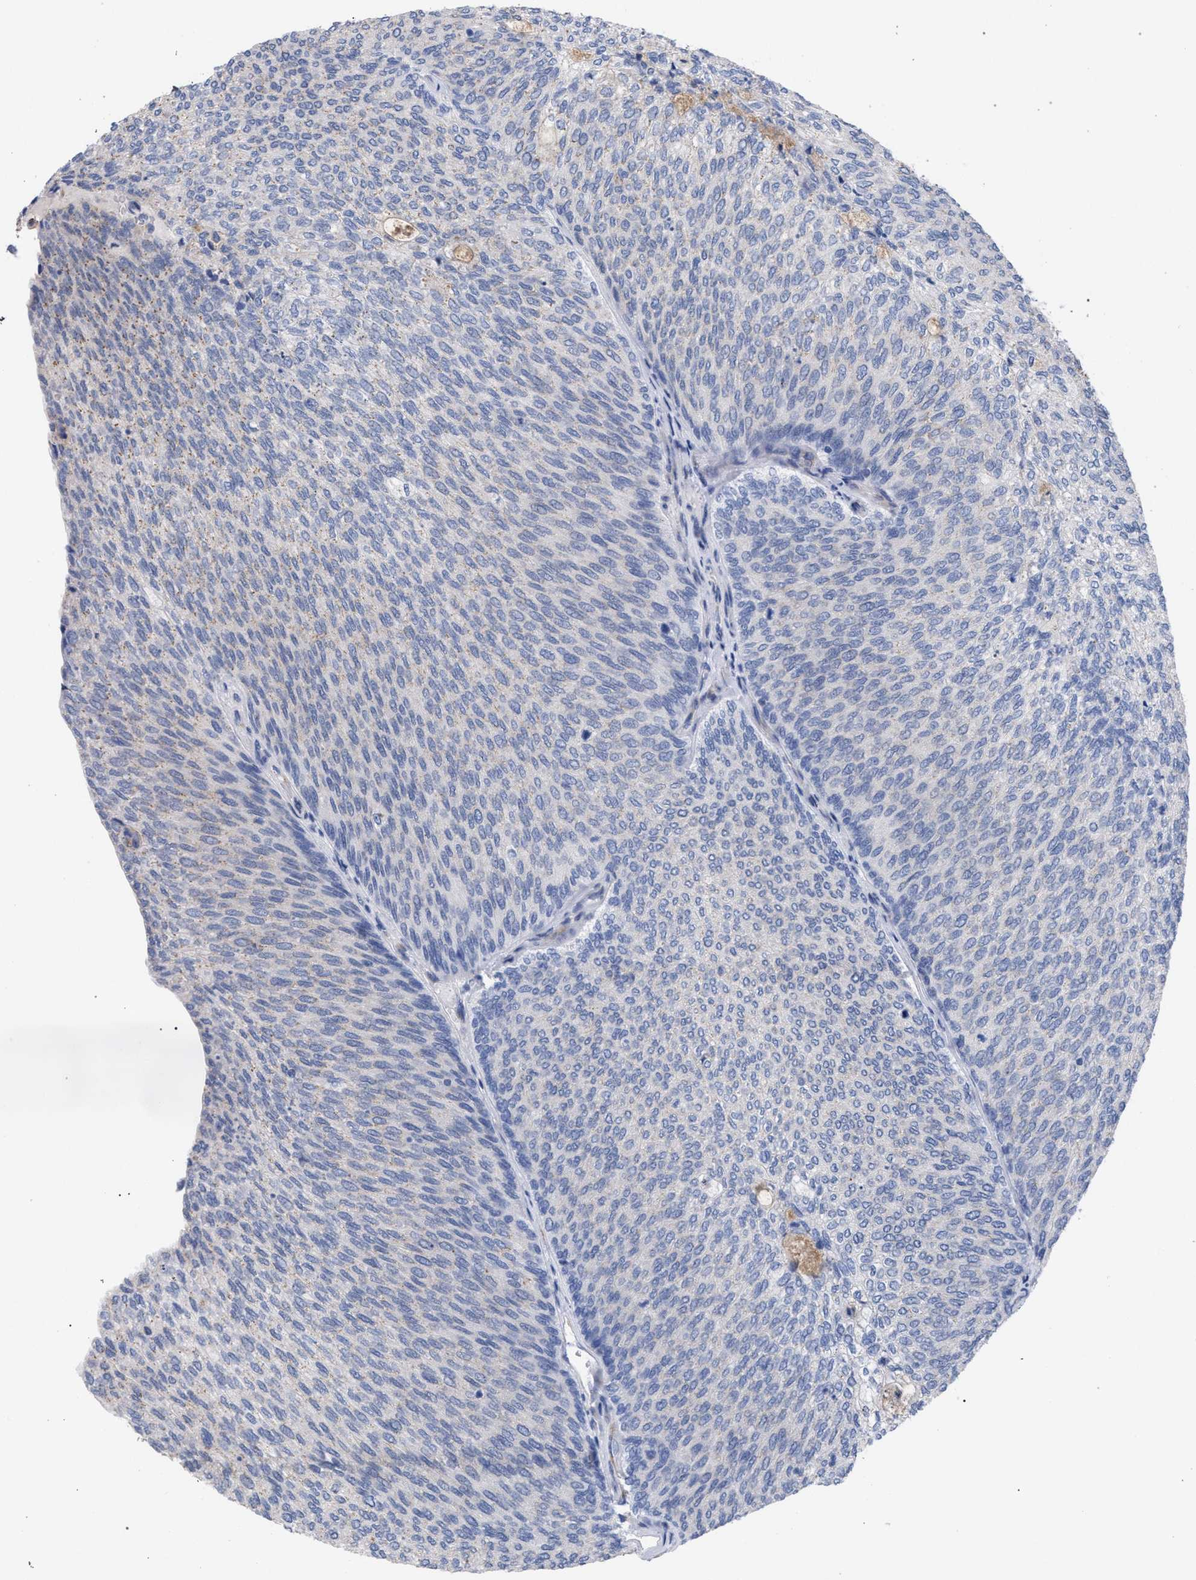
{"staining": {"intensity": "negative", "quantity": "none", "location": "none"}, "tissue": "urothelial cancer", "cell_type": "Tumor cells", "image_type": "cancer", "snomed": [{"axis": "morphology", "description": "Urothelial carcinoma, Low grade"}, {"axis": "topography", "description": "Urinary bladder"}], "caption": "Tumor cells show no significant positivity in urothelial cancer.", "gene": "GOLGA2", "patient": {"sex": "female", "age": 79}}